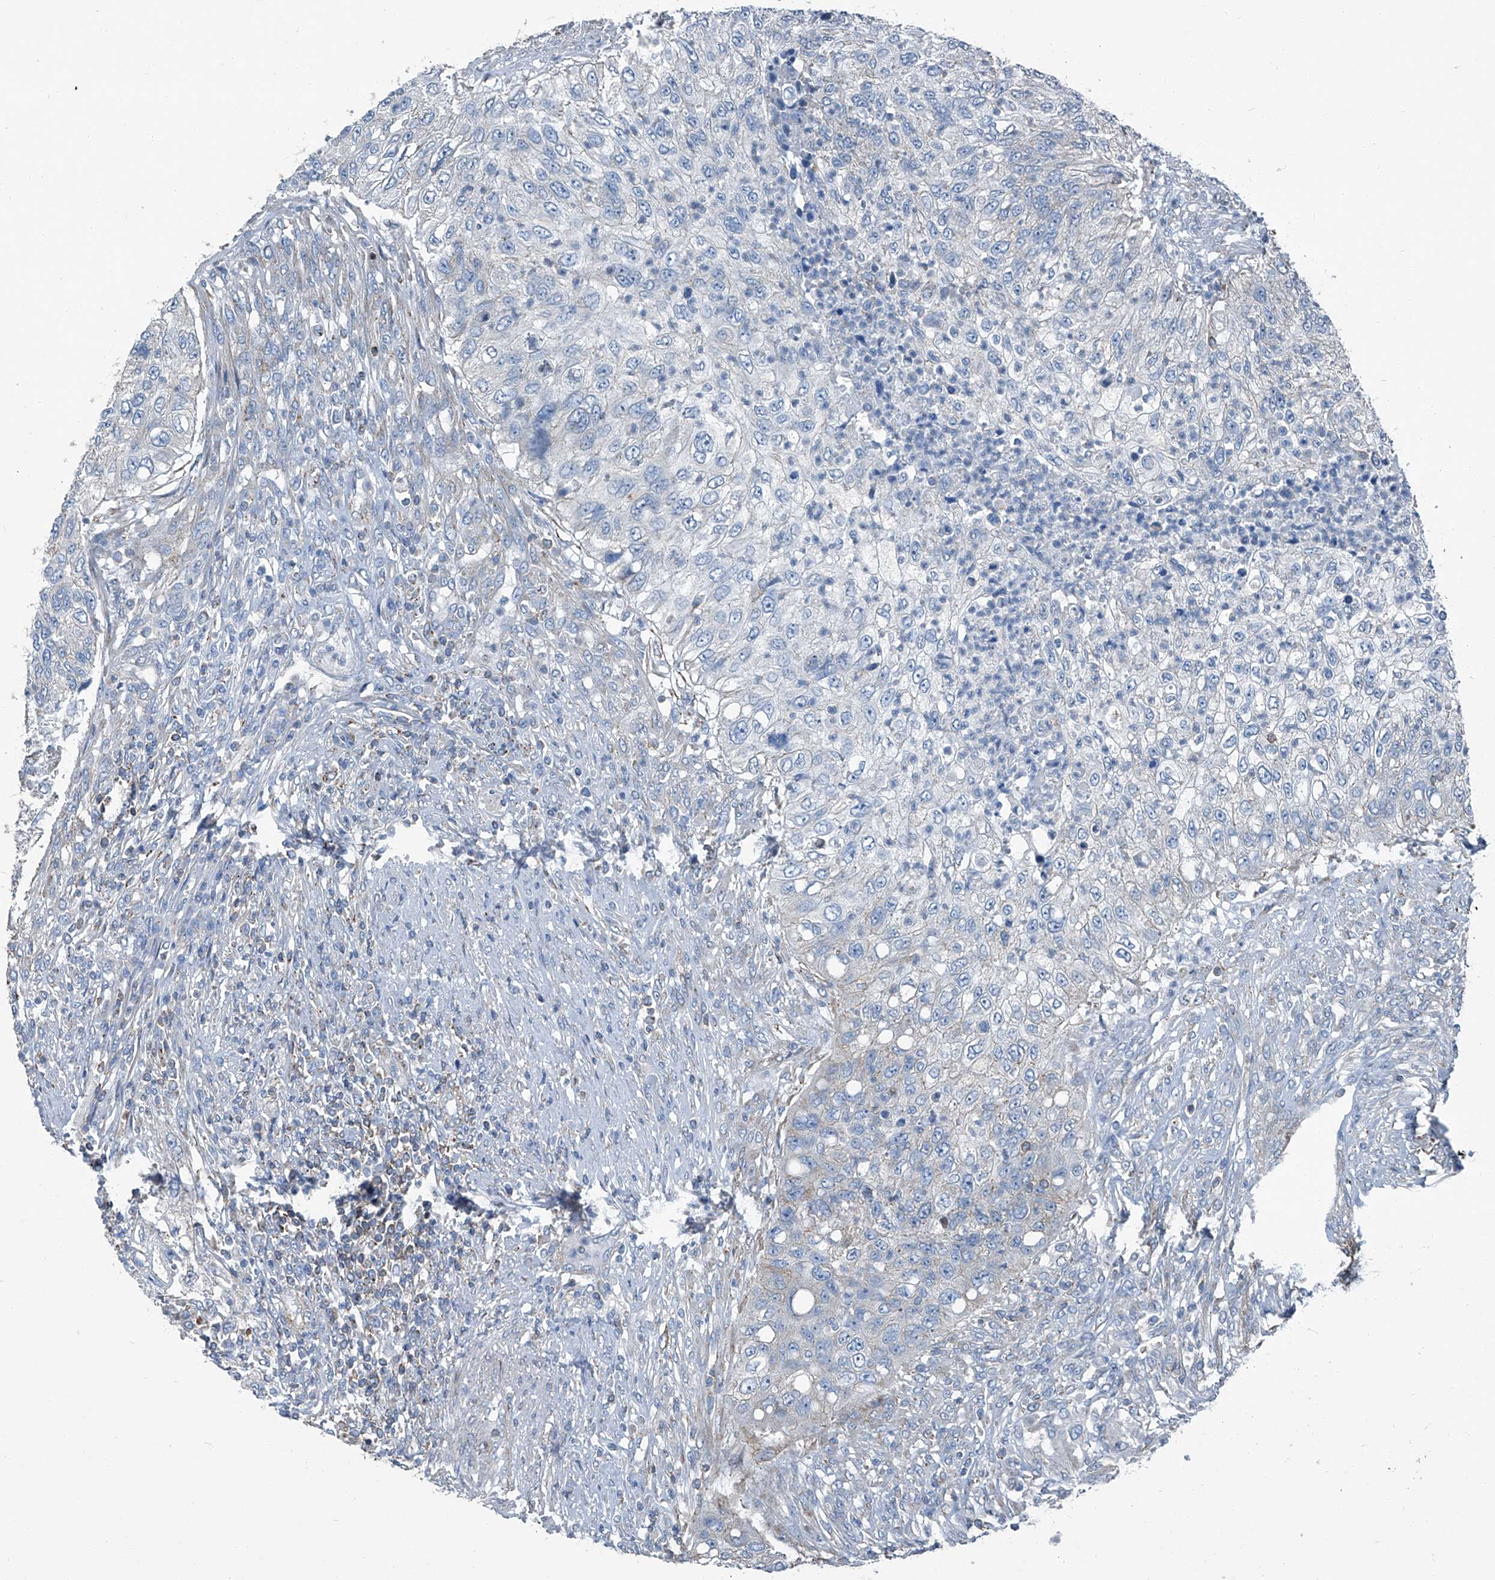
{"staining": {"intensity": "negative", "quantity": "none", "location": "none"}, "tissue": "urothelial cancer", "cell_type": "Tumor cells", "image_type": "cancer", "snomed": [{"axis": "morphology", "description": "Urothelial carcinoma, High grade"}, {"axis": "topography", "description": "Urinary bladder"}], "caption": "Immunohistochemistry (IHC) image of human urothelial cancer stained for a protein (brown), which shows no positivity in tumor cells.", "gene": "SEPTIN7", "patient": {"sex": "female", "age": 60}}